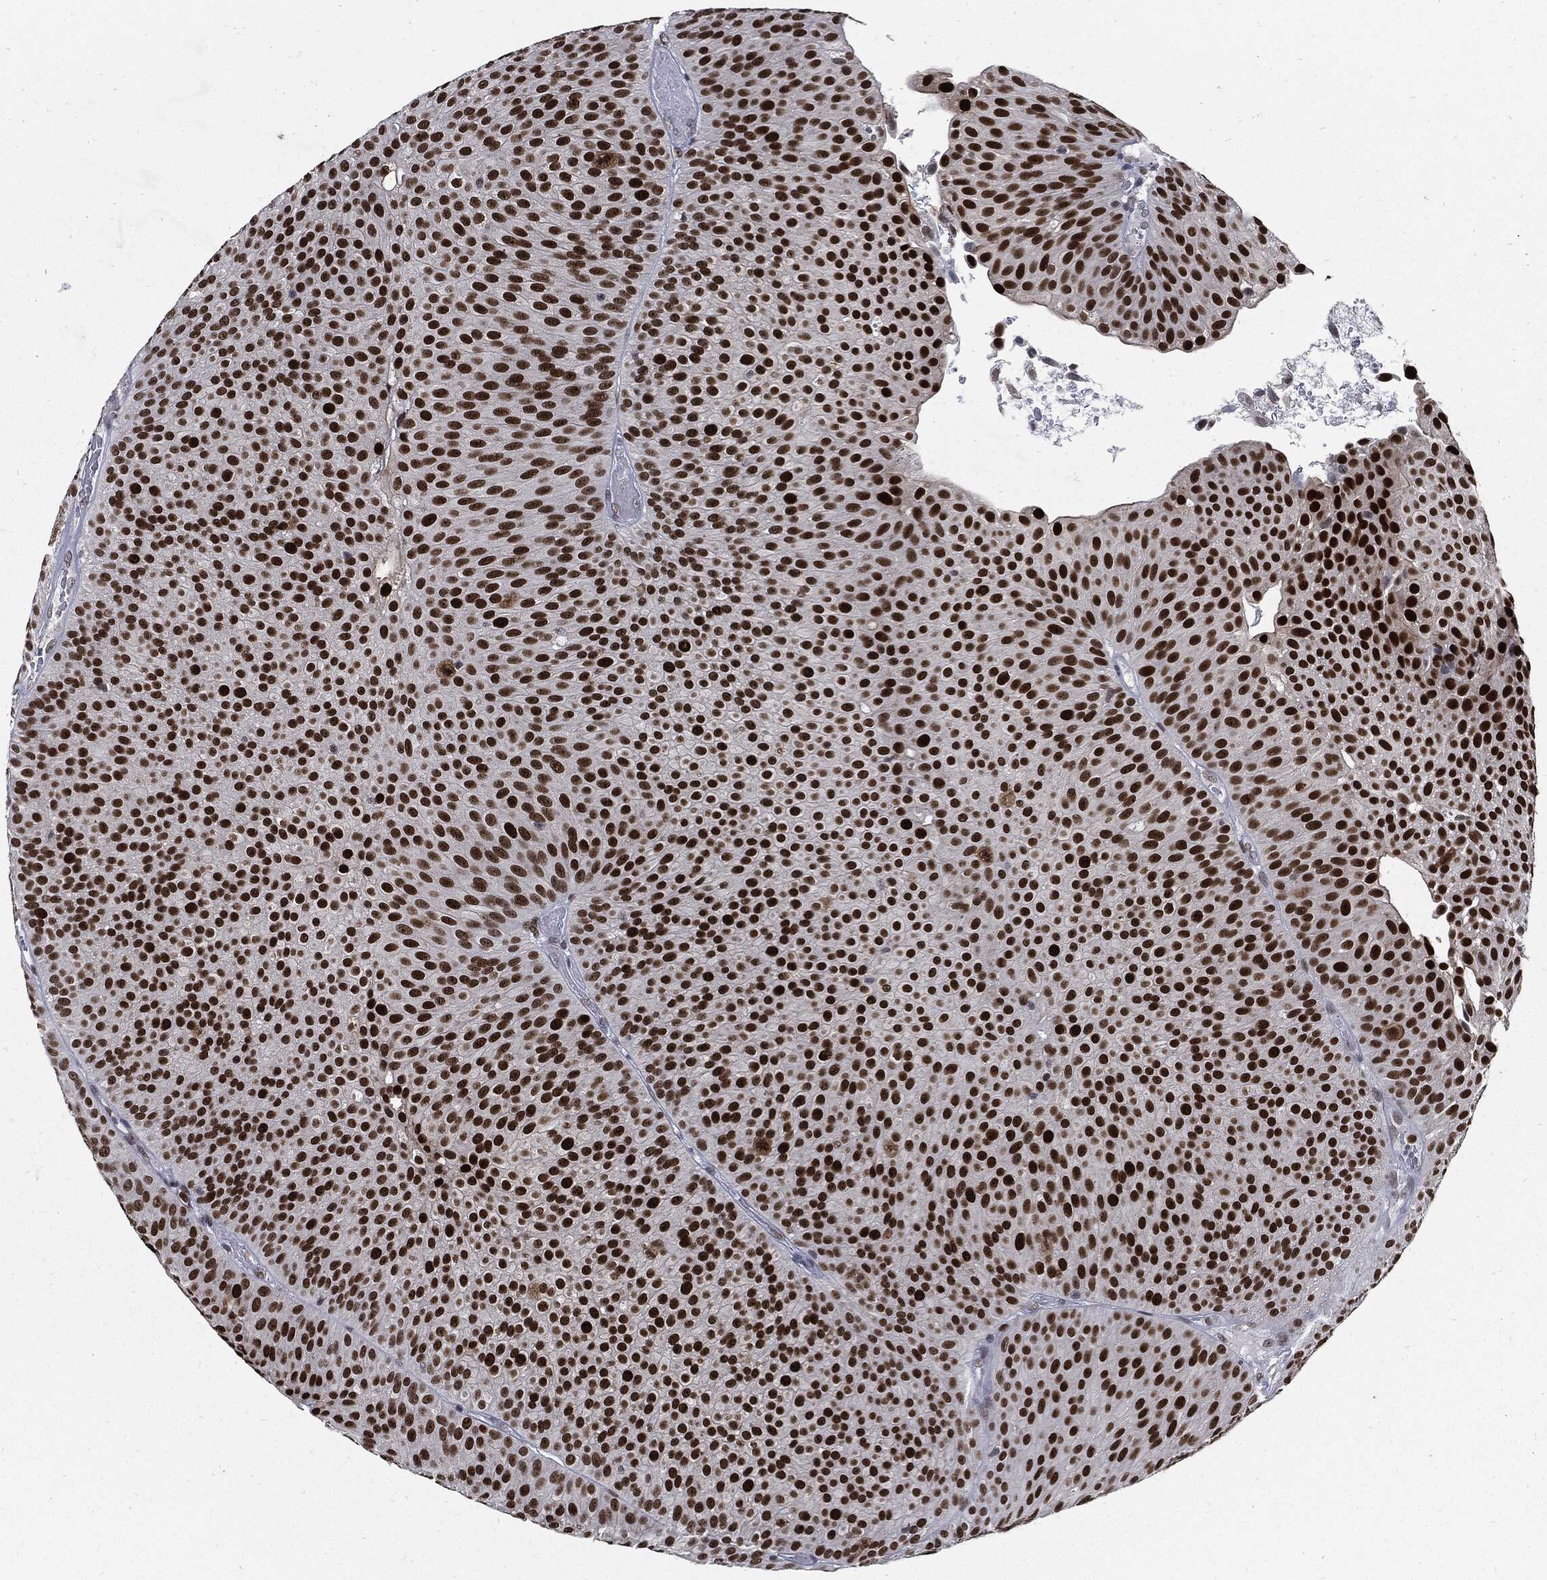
{"staining": {"intensity": "strong", "quantity": ">75%", "location": "nuclear"}, "tissue": "urothelial cancer", "cell_type": "Tumor cells", "image_type": "cancer", "snomed": [{"axis": "morphology", "description": "Urothelial carcinoma, Low grade"}, {"axis": "topography", "description": "Urinary bladder"}], "caption": "DAB (3,3'-diaminobenzidine) immunohistochemical staining of urothelial cancer exhibits strong nuclear protein expression in approximately >75% of tumor cells. Using DAB (3,3'-diaminobenzidine) (brown) and hematoxylin (blue) stains, captured at high magnification using brightfield microscopy.", "gene": "NBN", "patient": {"sex": "male", "age": 65}}